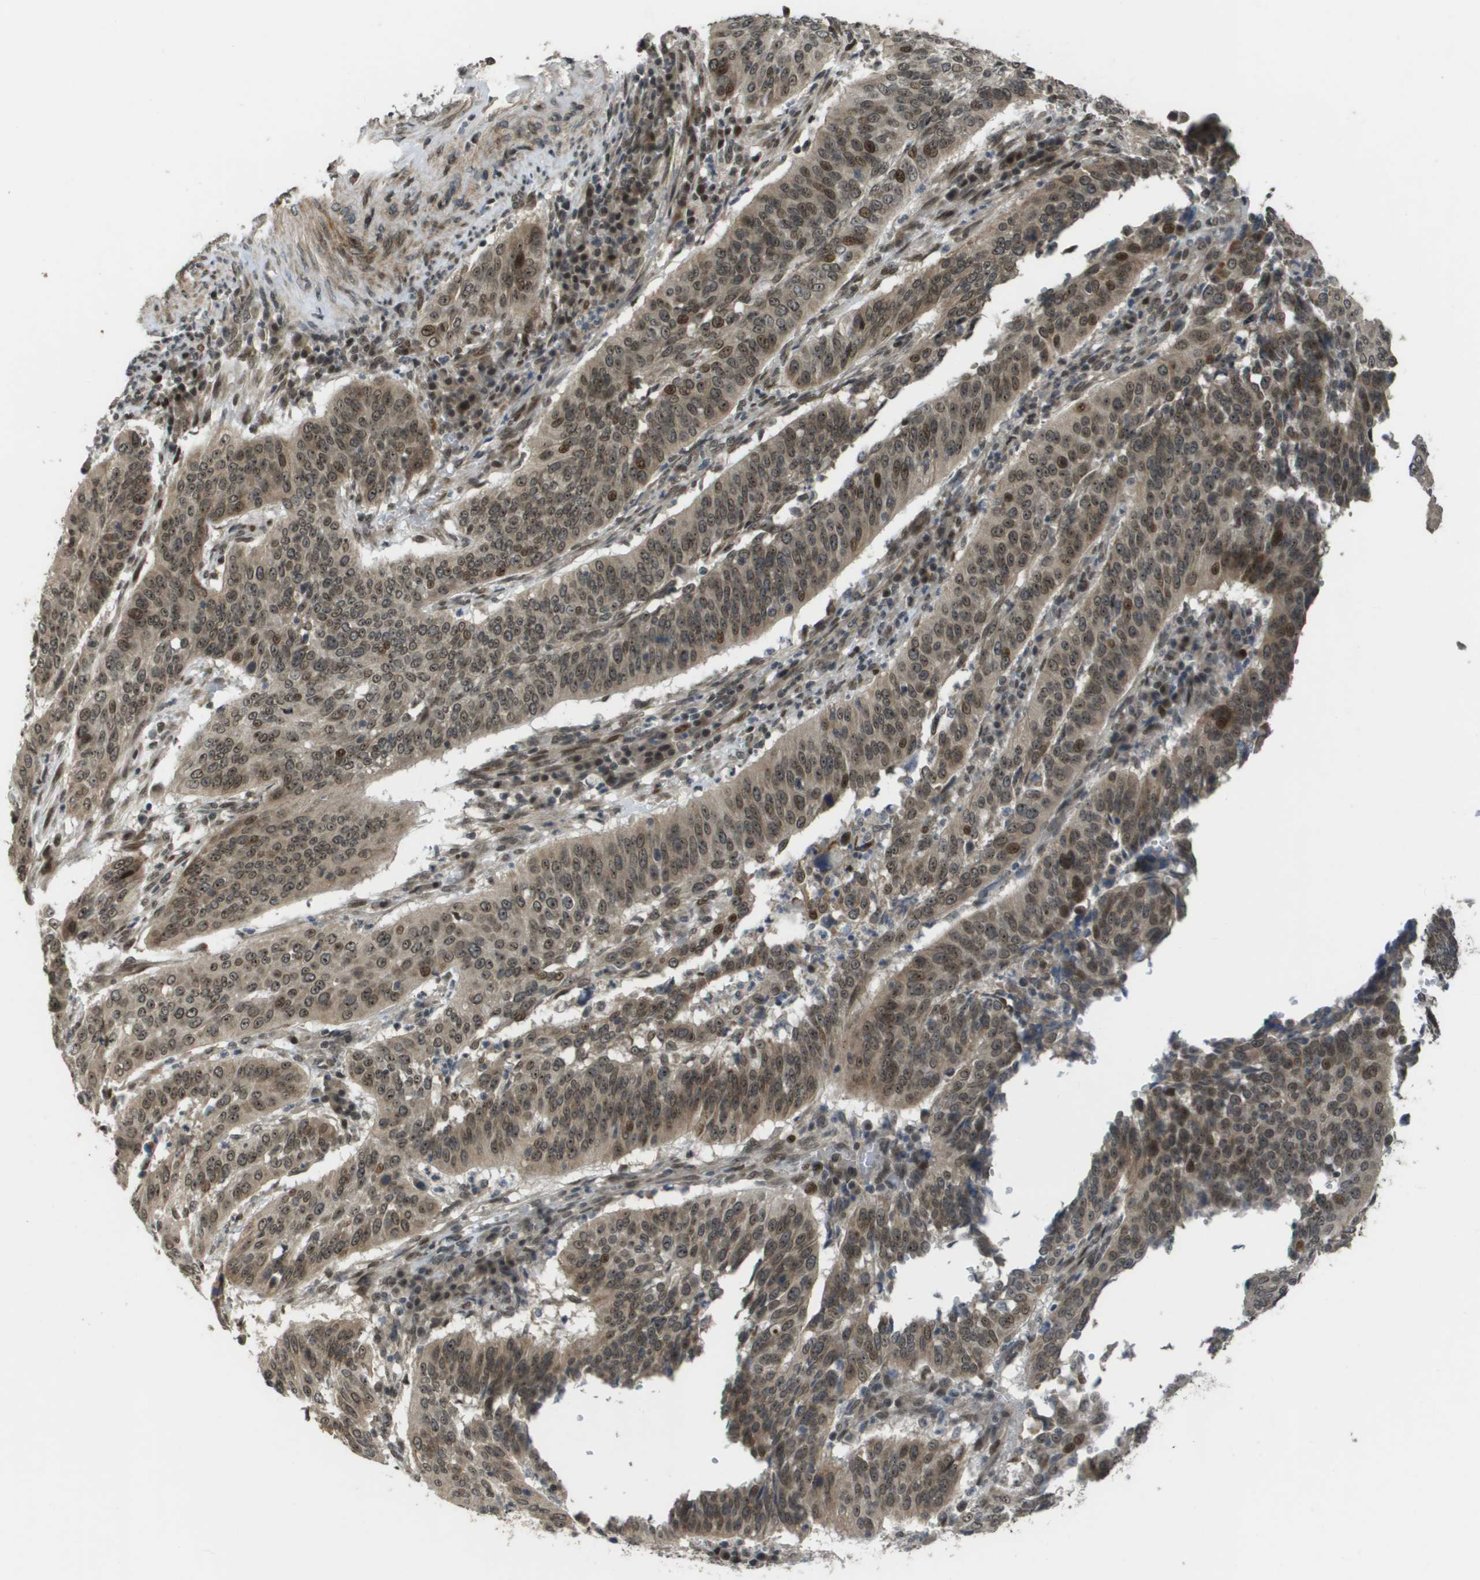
{"staining": {"intensity": "weak", "quantity": ">75%", "location": "cytoplasmic/membranous,nuclear"}, "tissue": "cervical cancer", "cell_type": "Tumor cells", "image_type": "cancer", "snomed": [{"axis": "morphology", "description": "Normal tissue, NOS"}, {"axis": "morphology", "description": "Squamous cell carcinoma, NOS"}, {"axis": "topography", "description": "Cervix"}], "caption": "The histopathology image reveals staining of cervical squamous cell carcinoma, revealing weak cytoplasmic/membranous and nuclear protein positivity (brown color) within tumor cells.", "gene": "KAT5", "patient": {"sex": "female", "age": 39}}